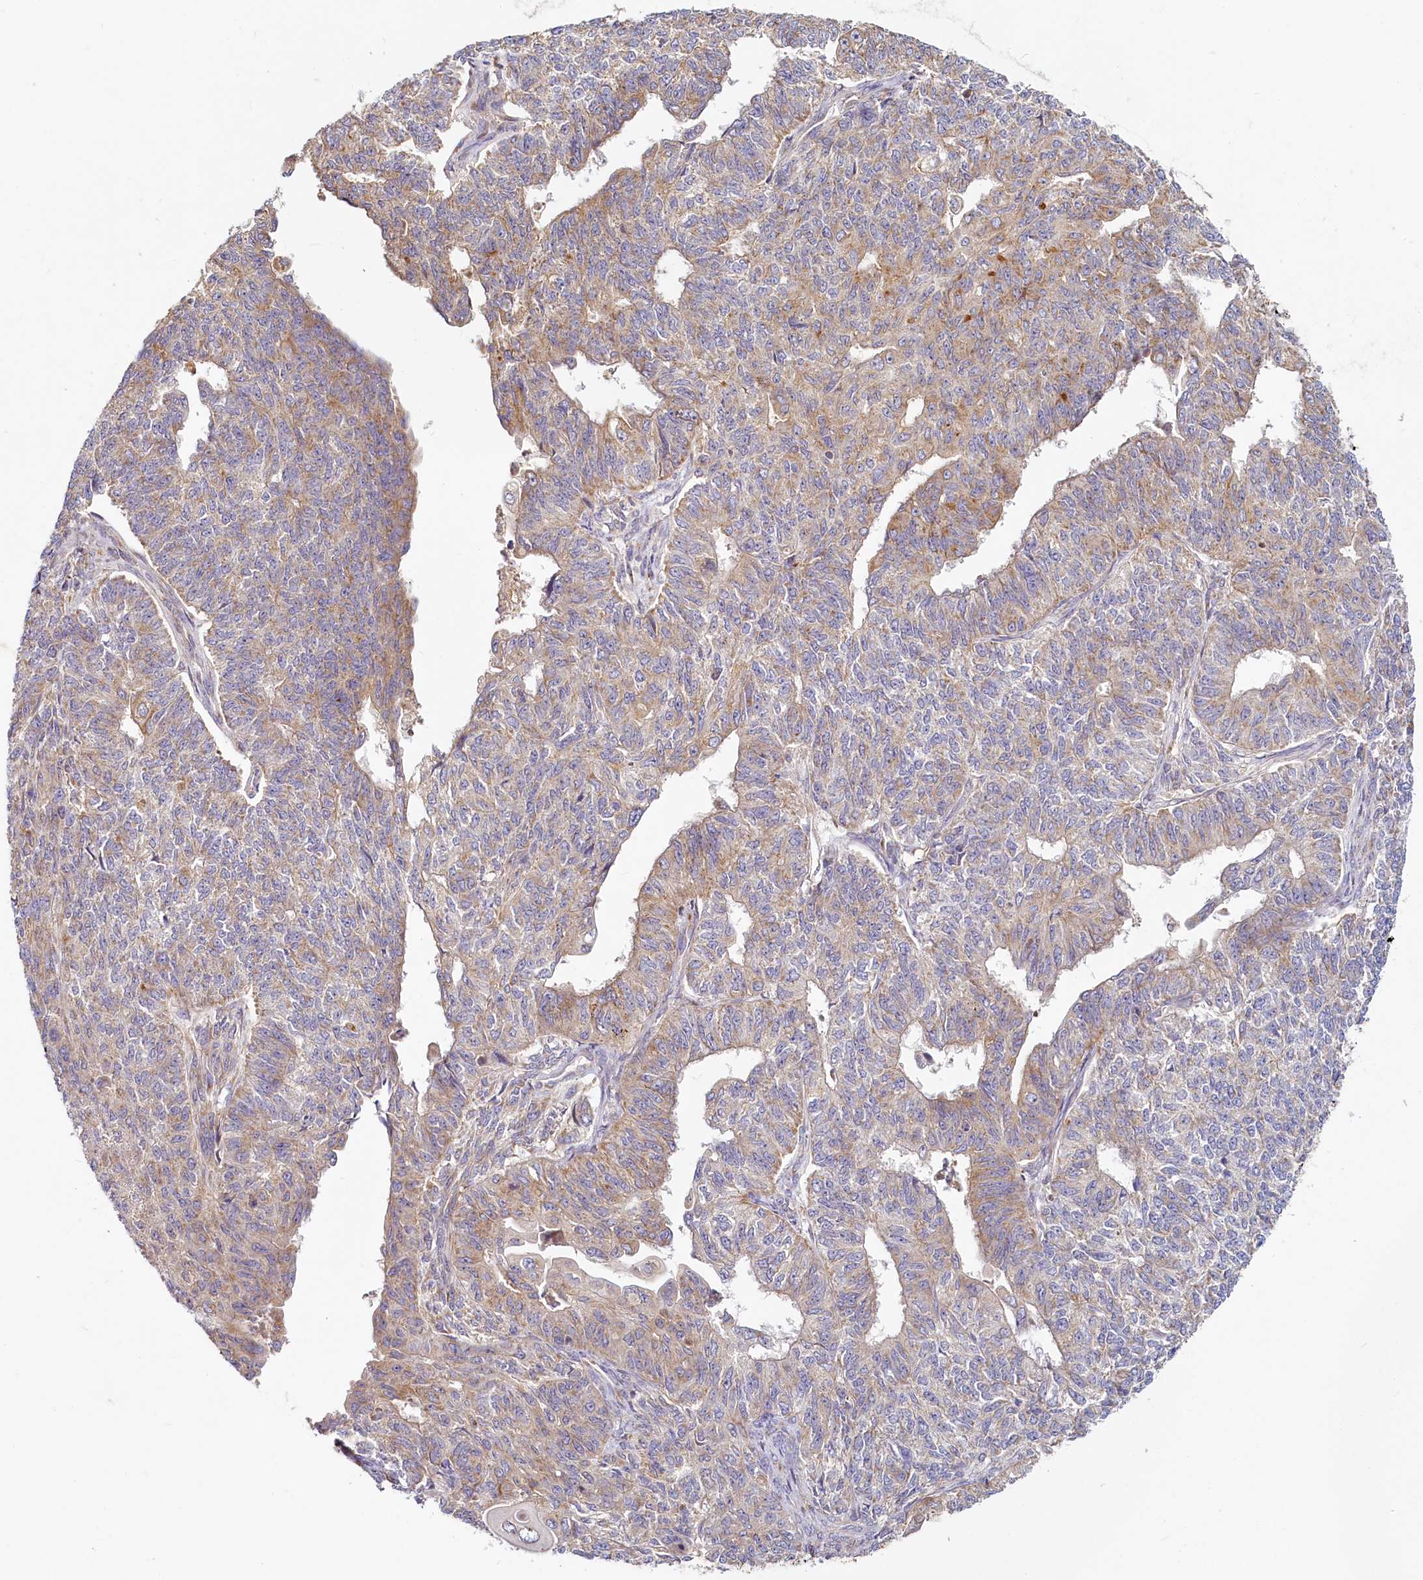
{"staining": {"intensity": "weak", "quantity": "25%-75%", "location": "cytoplasmic/membranous"}, "tissue": "endometrial cancer", "cell_type": "Tumor cells", "image_type": "cancer", "snomed": [{"axis": "morphology", "description": "Adenocarcinoma, NOS"}, {"axis": "topography", "description": "Endometrium"}], "caption": "Endometrial cancer stained for a protein exhibits weak cytoplasmic/membranous positivity in tumor cells. (DAB (3,3'-diaminobenzidine) IHC with brightfield microscopy, high magnification).", "gene": "ADCY2", "patient": {"sex": "female", "age": 32}}